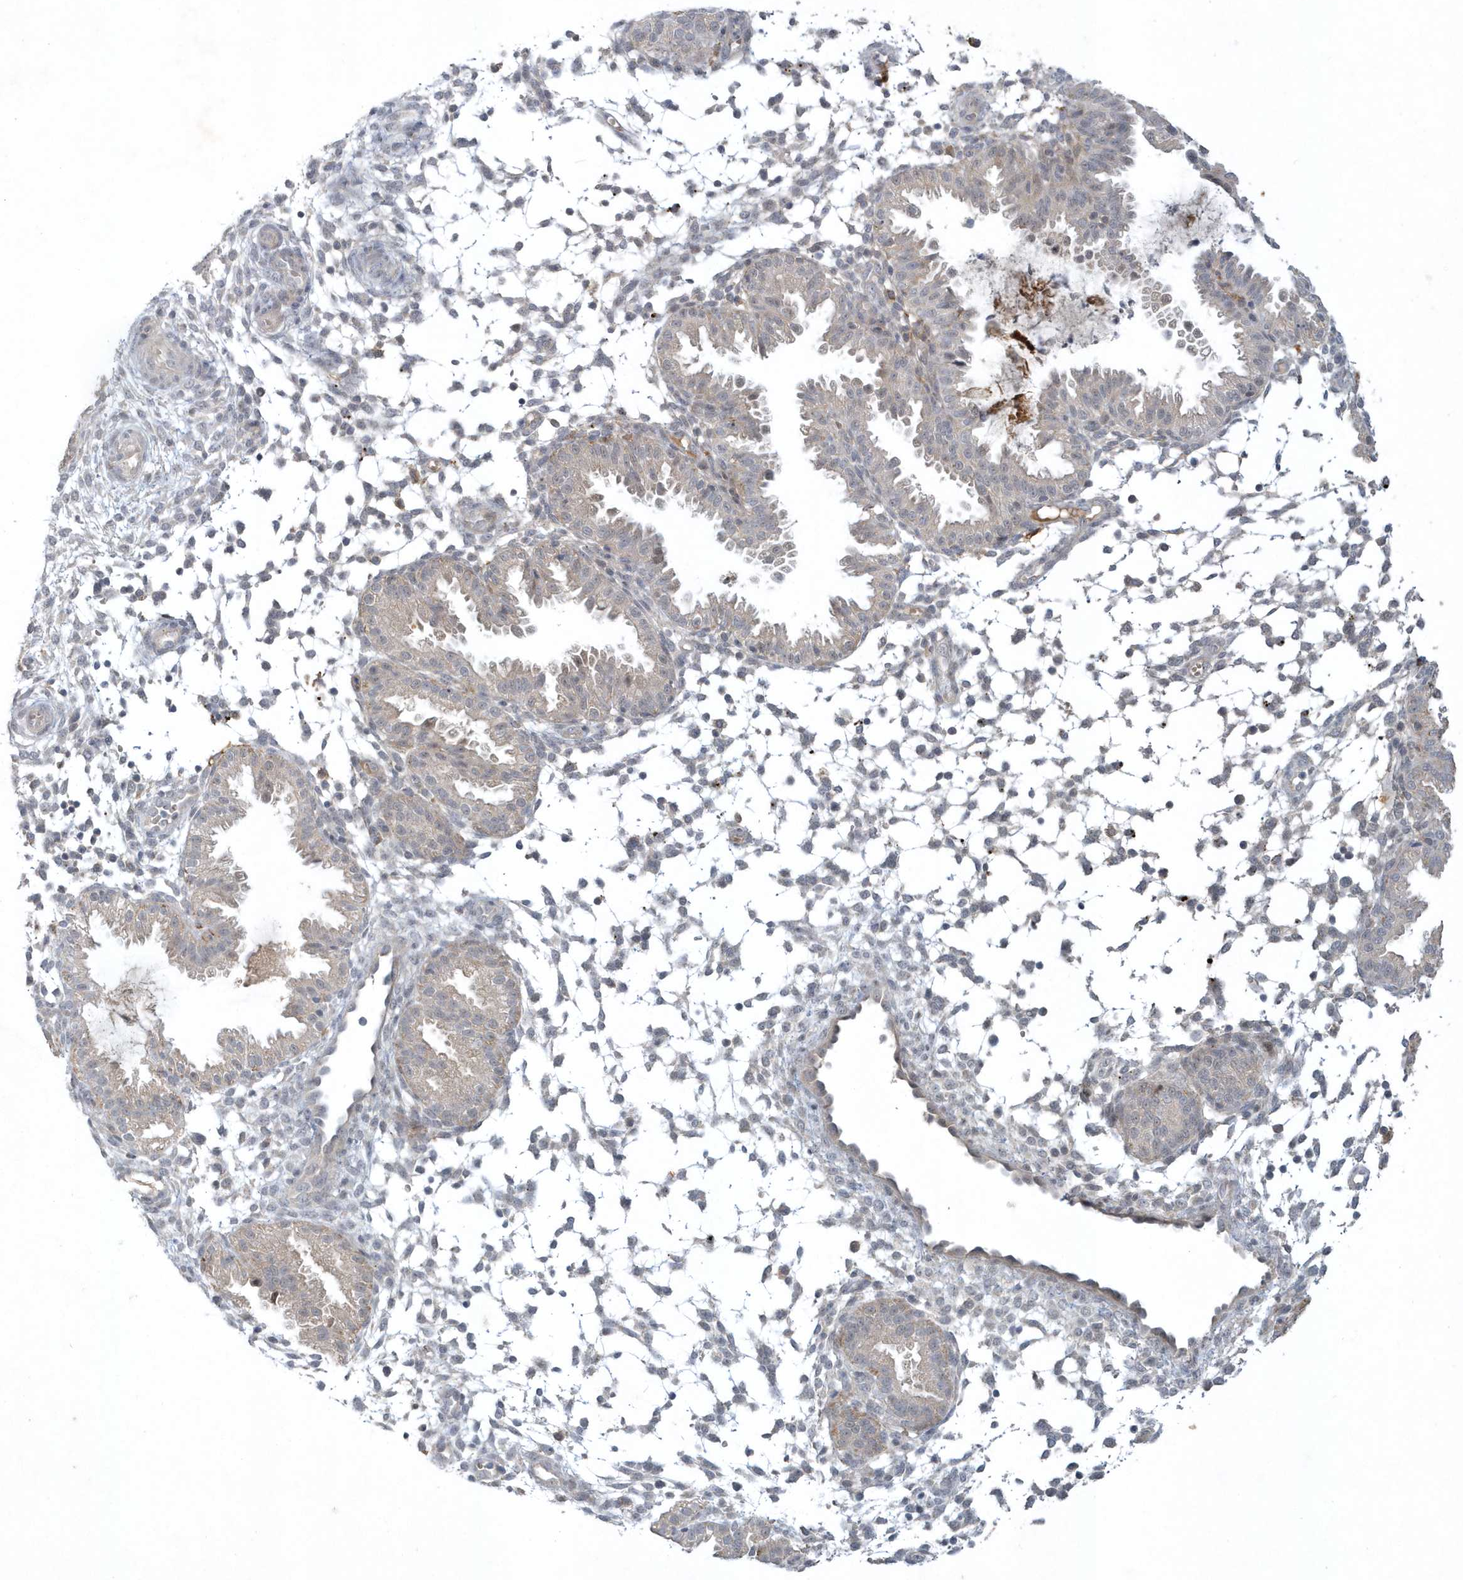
{"staining": {"intensity": "negative", "quantity": "none", "location": "none"}, "tissue": "endometrium", "cell_type": "Cells in endometrial stroma", "image_type": "normal", "snomed": [{"axis": "morphology", "description": "Normal tissue, NOS"}, {"axis": "topography", "description": "Endometrium"}], "caption": "IHC of unremarkable endometrium reveals no expression in cells in endometrial stroma. The staining is performed using DAB (3,3'-diaminobenzidine) brown chromogen with nuclei counter-stained in using hematoxylin.", "gene": "THG1L", "patient": {"sex": "female", "age": 33}}